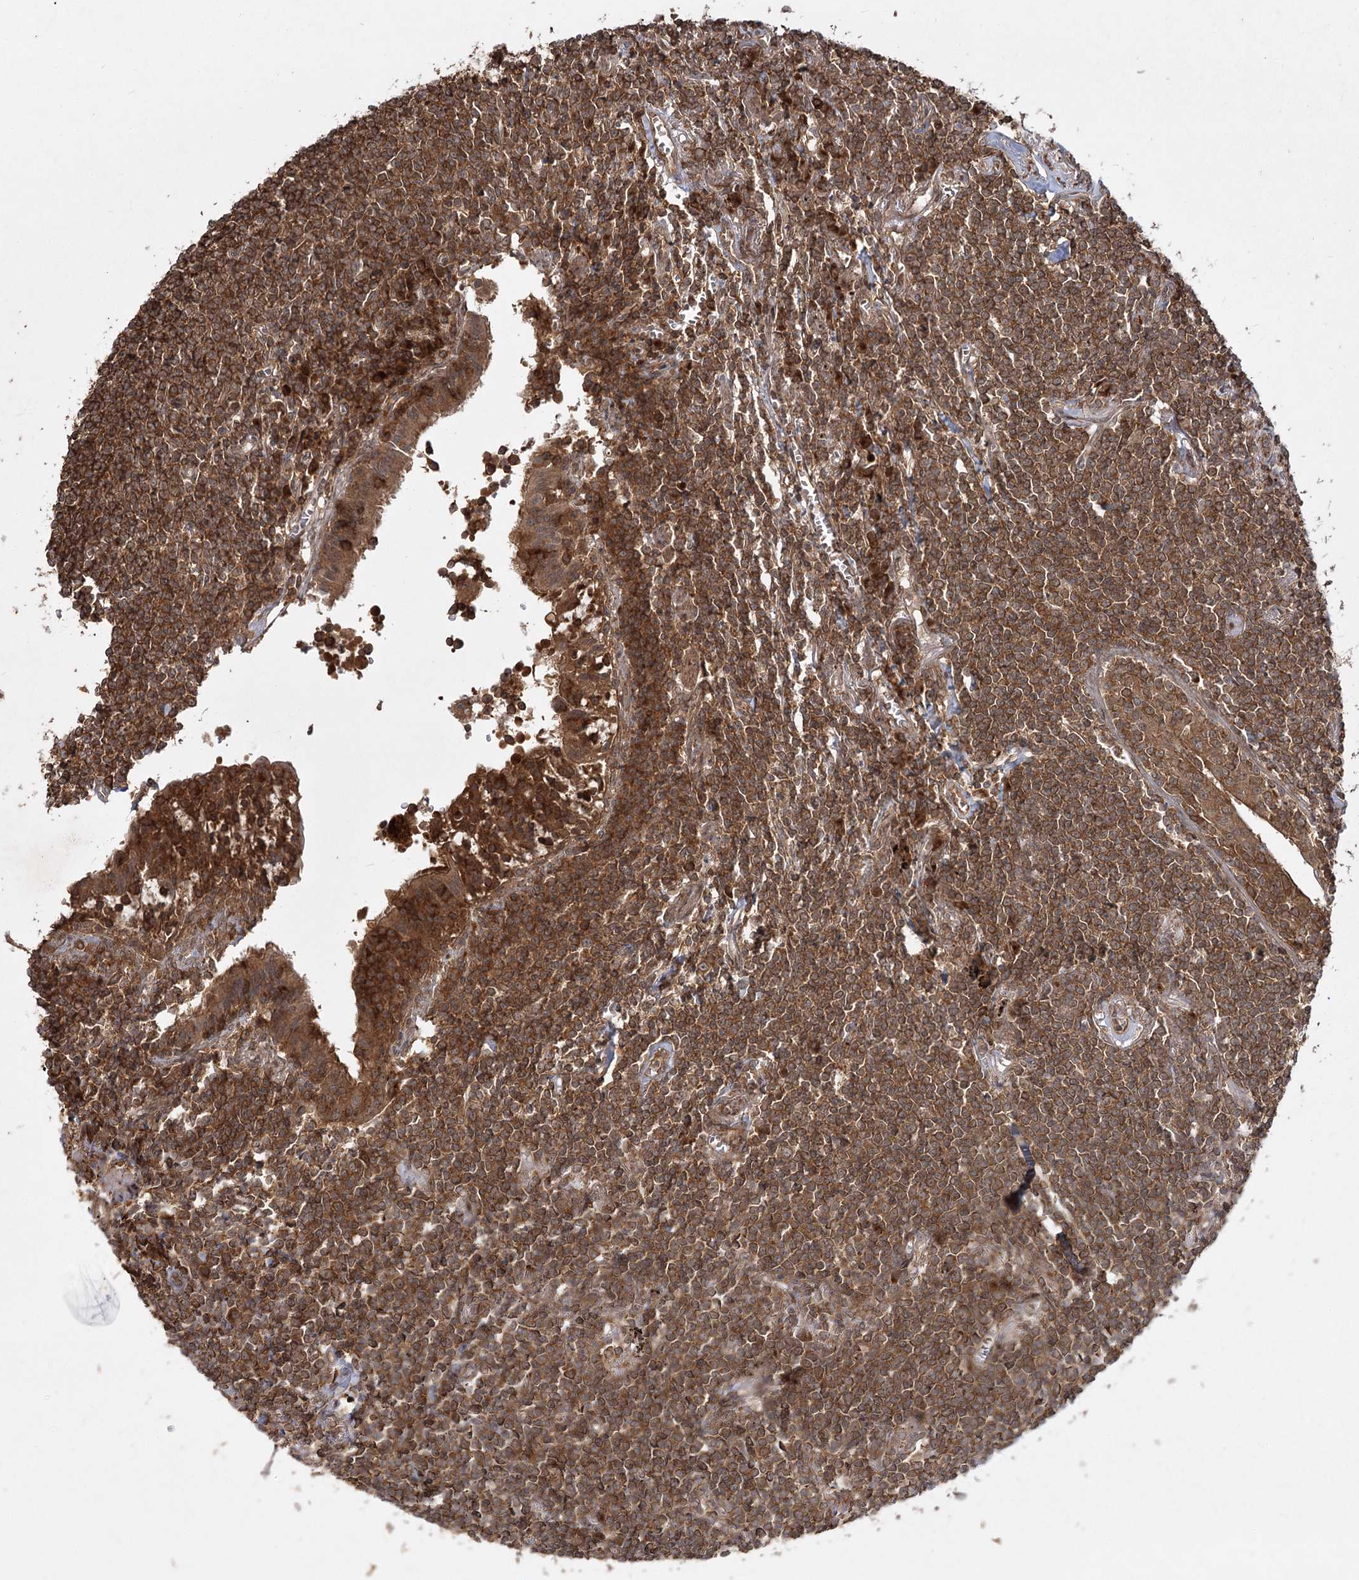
{"staining": {"intensity": "moderate", "quantity": ">75%", "location": "cytoplasmic/membranous"}, "tissue": "lymphoma", "cell_type": "Tumor cells", "image_type": "cancer", "snomed": [{"axis": "morphology", "description": "Malignant lymphoma, non-Hodgkin's type, Low grade"}, {"axis": "topography", "description": "Lung"}], "caption": "Brown immunohistochemical staining in human lymphoma shows moderate cytoplasmic/membranous positivity in about >75% of tumor cells.", "gene": "MDFIC", "patient": {"sex": "female", "age": 71}}